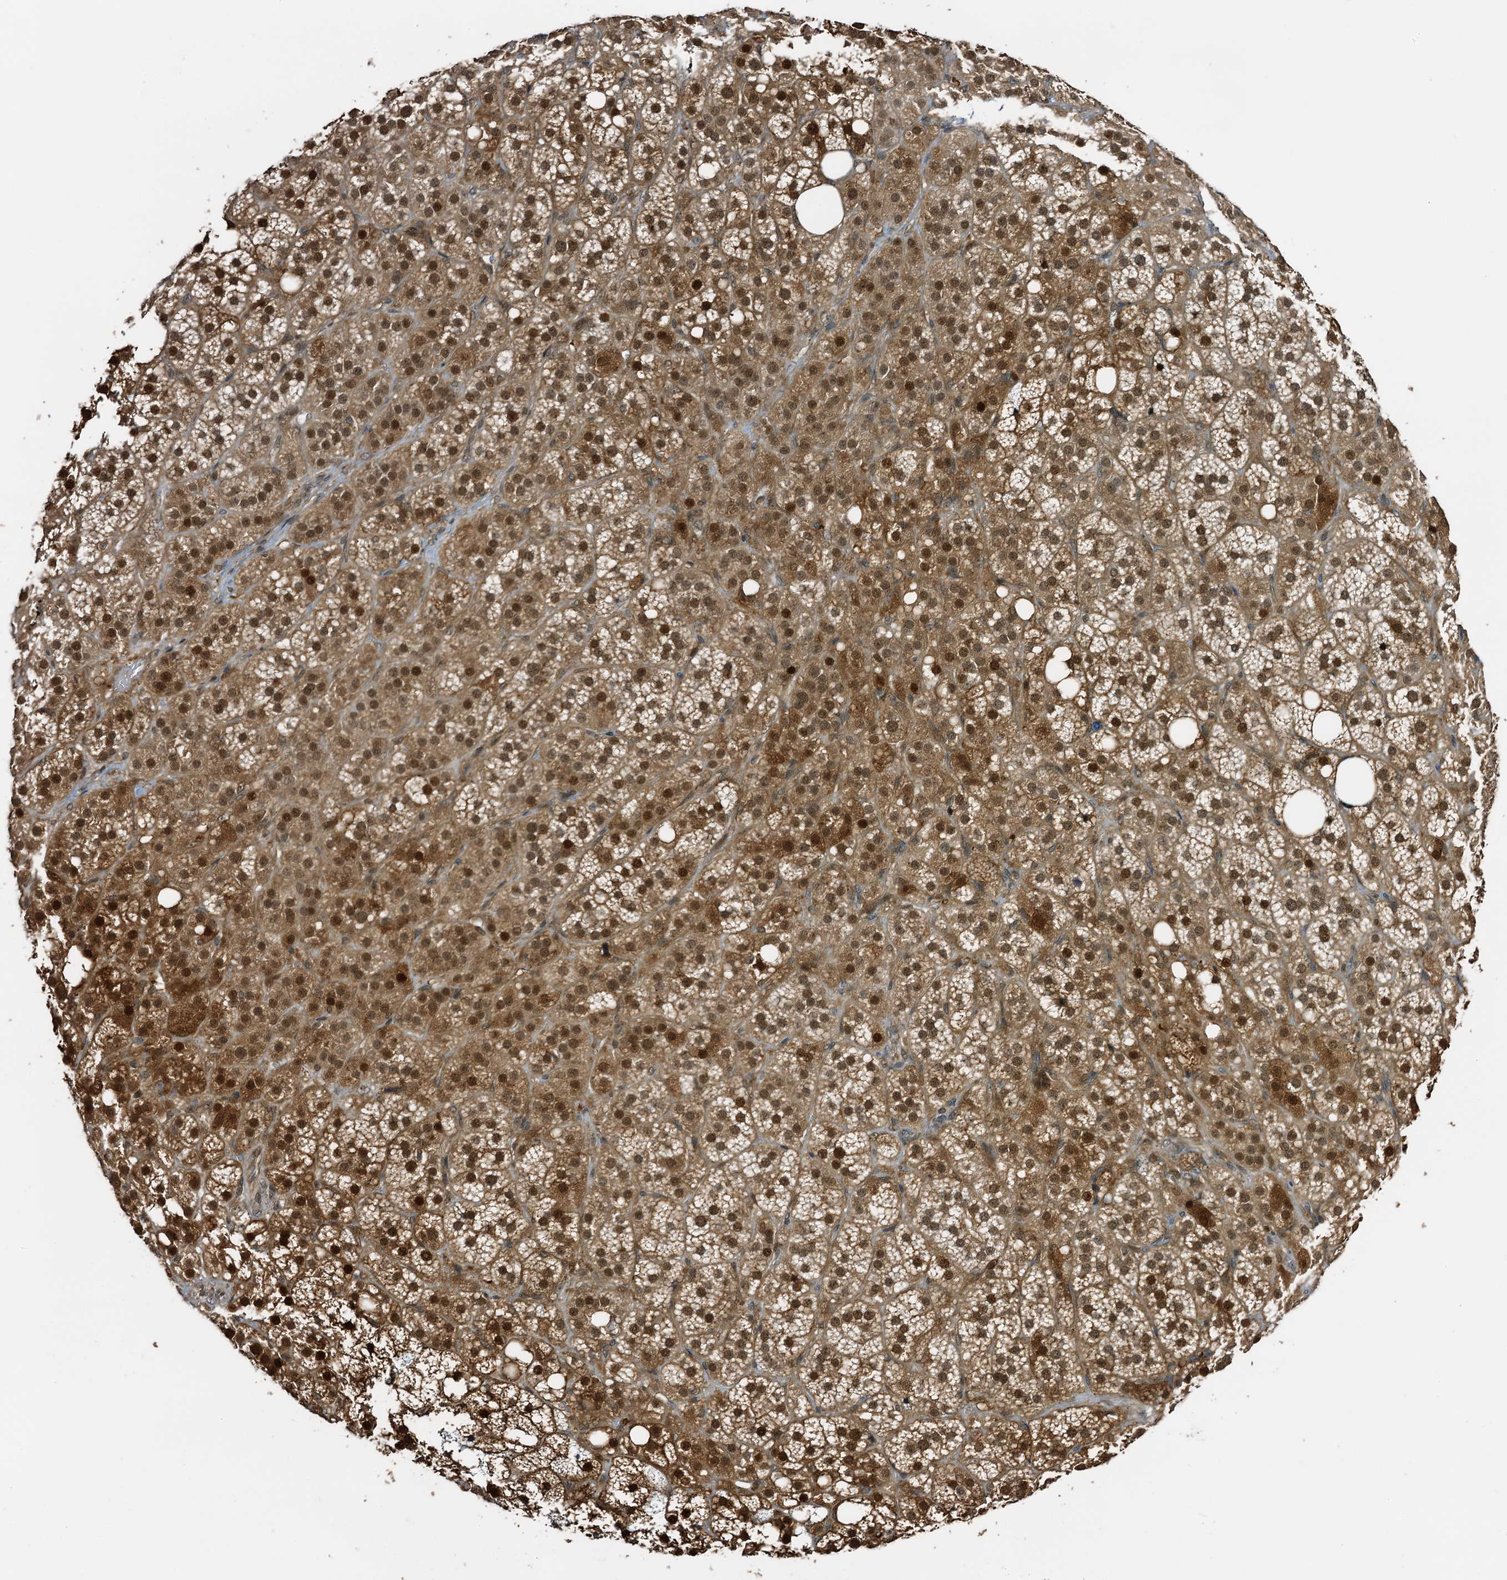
{"staining": {"intensity": "strong", "quantity": "25%-75%", "location": "cytoplasmic/membranous,nuclear"}, "tissue": "adrenal gland", "cell_type": "Glandular cells", "image_type": "normal", "snomed": [{"axis": "morphology", "description": "Normal tissue, NOS"}, {"axis": "topography", "description": "Adrenal gland"}], "caption": "About 25%-75% of glandular cells in benign adrenal gland show strong cytoplasmic/membranous,nuclear protein expression as visualized by brown immunohistochemical staining.", "gene": "ZNF609", "patient": {"sex": "female", "age": 59}}